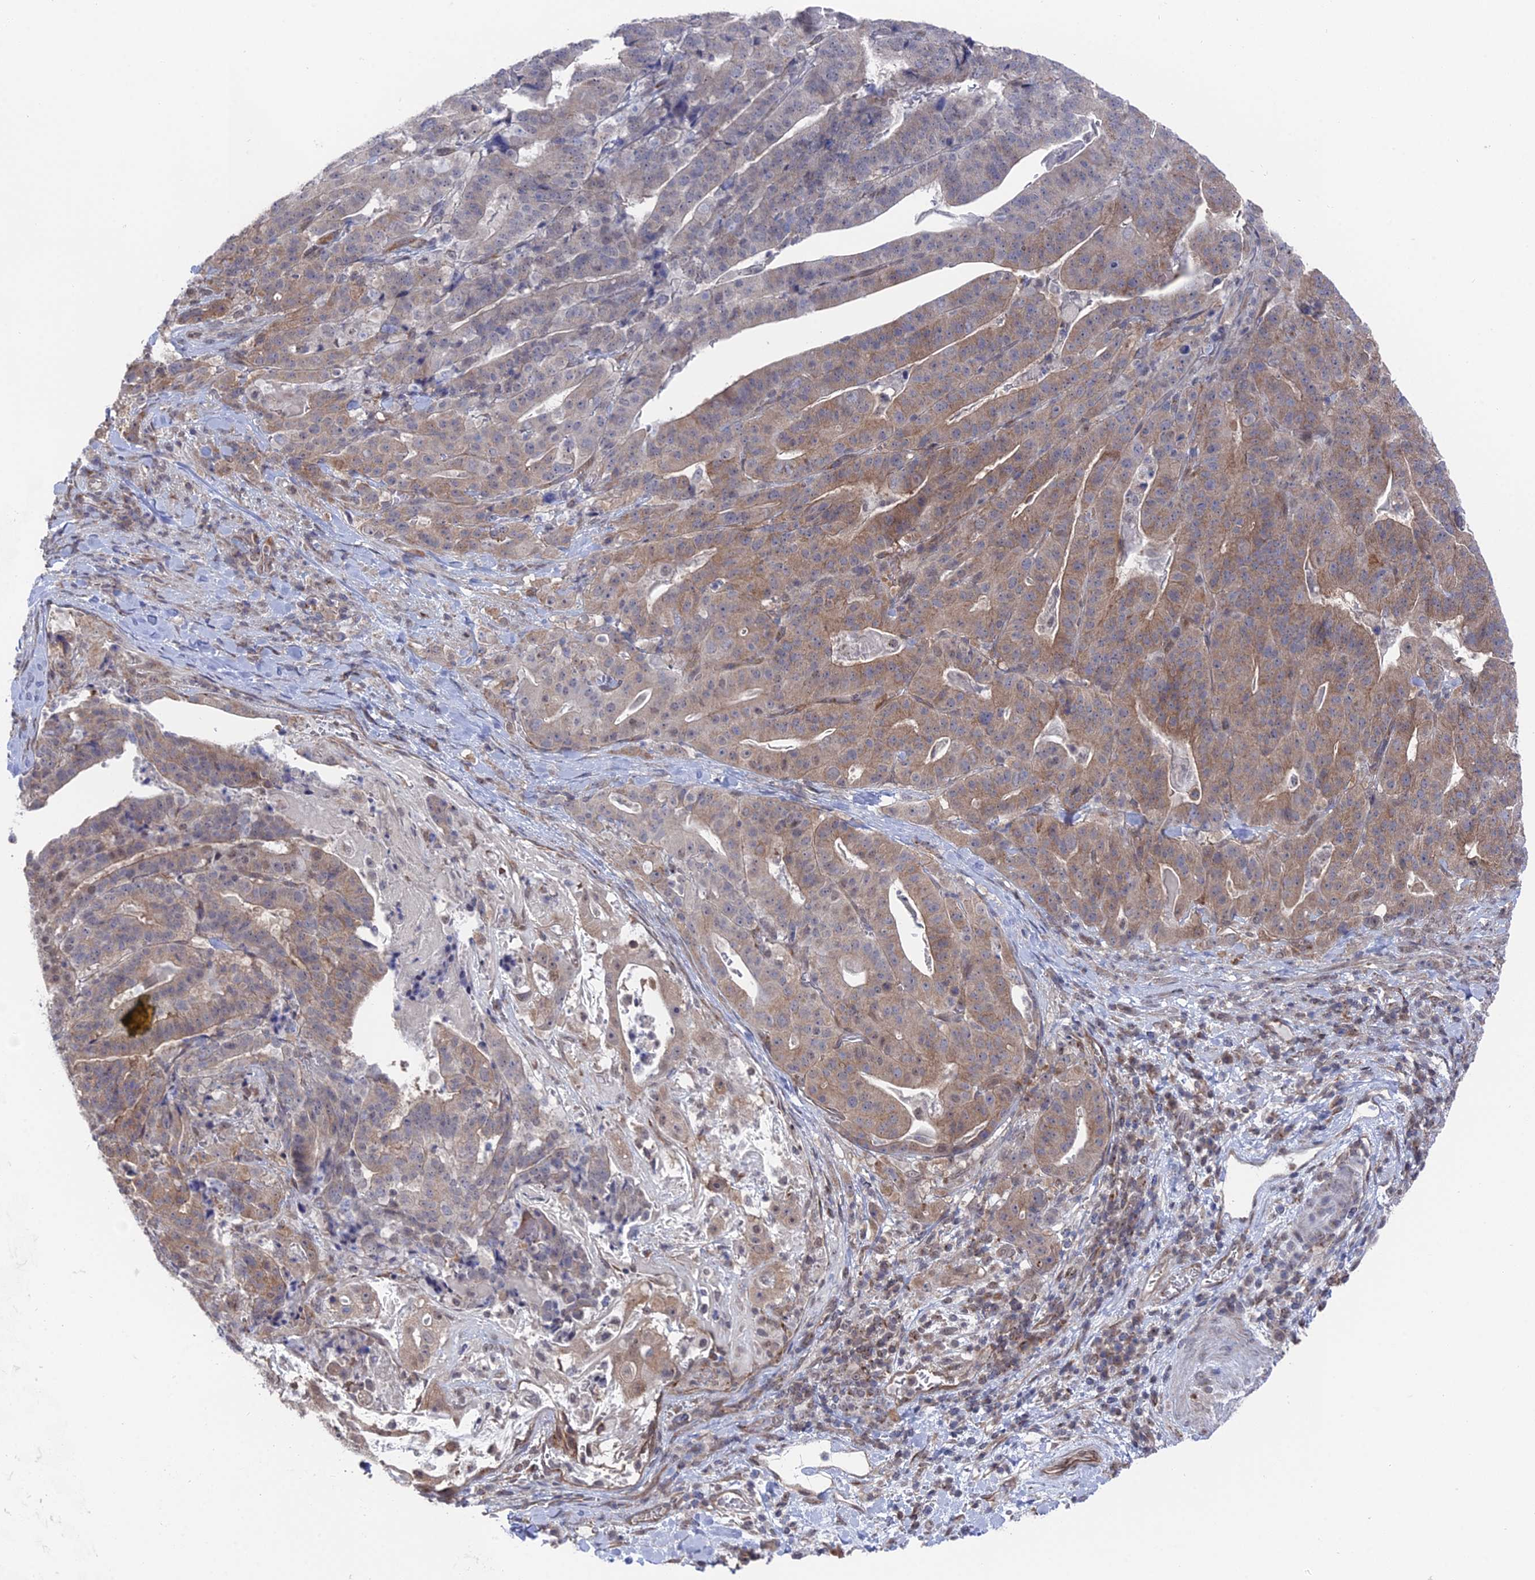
{"staining": {"intensity": "weak", "quantity": ">75%", "location": "cytoplasmic/membranous"}, "tissue": "stomach cancer", "cell_type": "Tumor cells", "image_type": "cancer", "snomed": [{"axis": "morphology", "description": "Adenocarcinoma, NOS"}, {"axis": "topography", "description": "Stomach"}], "caption": "Human stomach adenocarcinoma stained for a protein (brown) displays weak cytoplasmic/membranous positive positivity in approximately >75% of tumor cells.", "gene": "FHIP2A", "patient": {"sex": "male", "age": 48}}